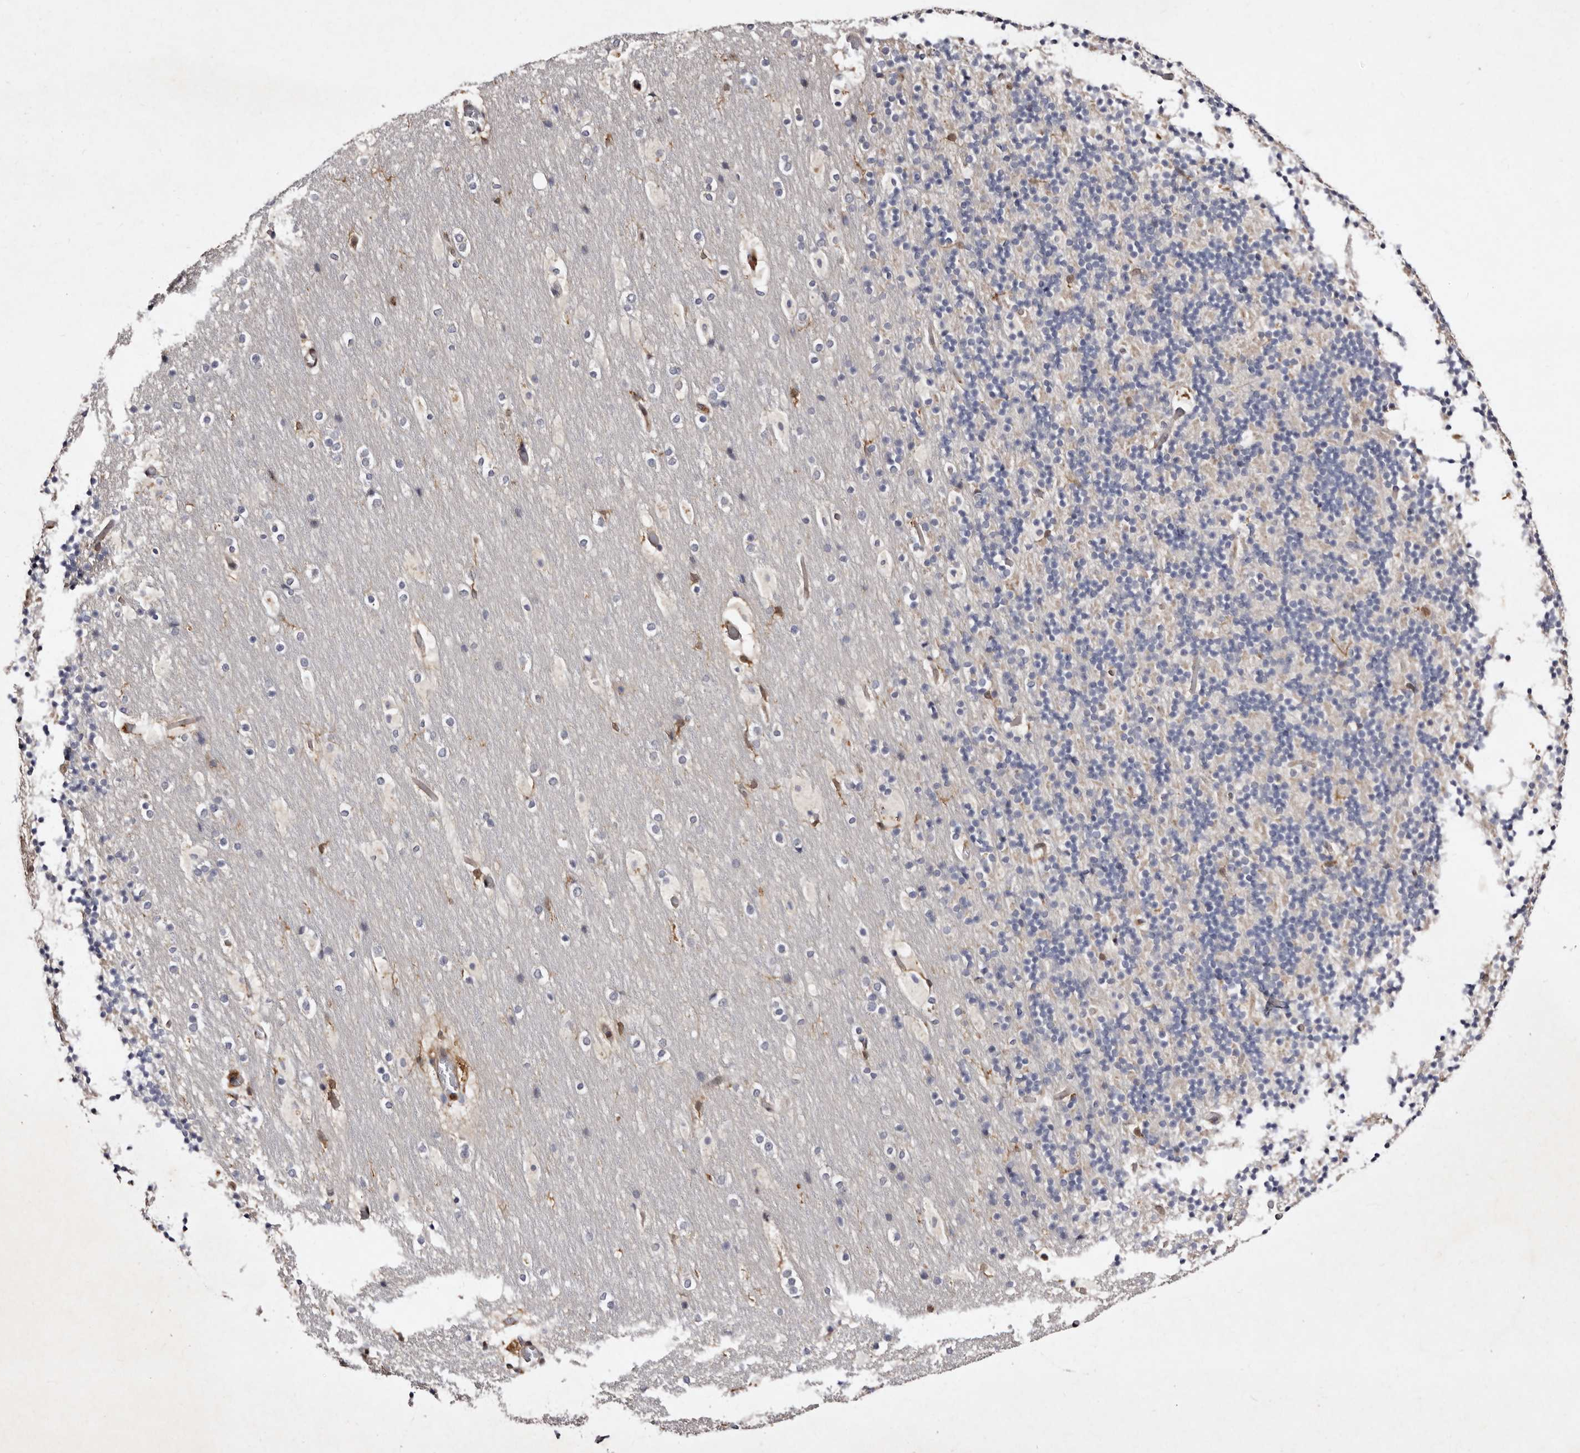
{"staining": {"intensity": "negative", "quantity": "none", "location": "none"}, "tissue": "cerebellum", "cell_type": "Cells in granular layer", "image_type": "normal", "snomed": [{"axis": "morphology", "description": "Normal tissue, NOS"}, {"axis": "topography", "description": "Cerebellum"}], "caption": "This histopathology image is of normal cerebellum stained with immunohistochemistry to label a protein in brown with the nuclei are counter-stained blue. There is no staining in cells in granular layer.", "gene": "GIMAP4", "patient": {"sex": "male", "age": 57}}